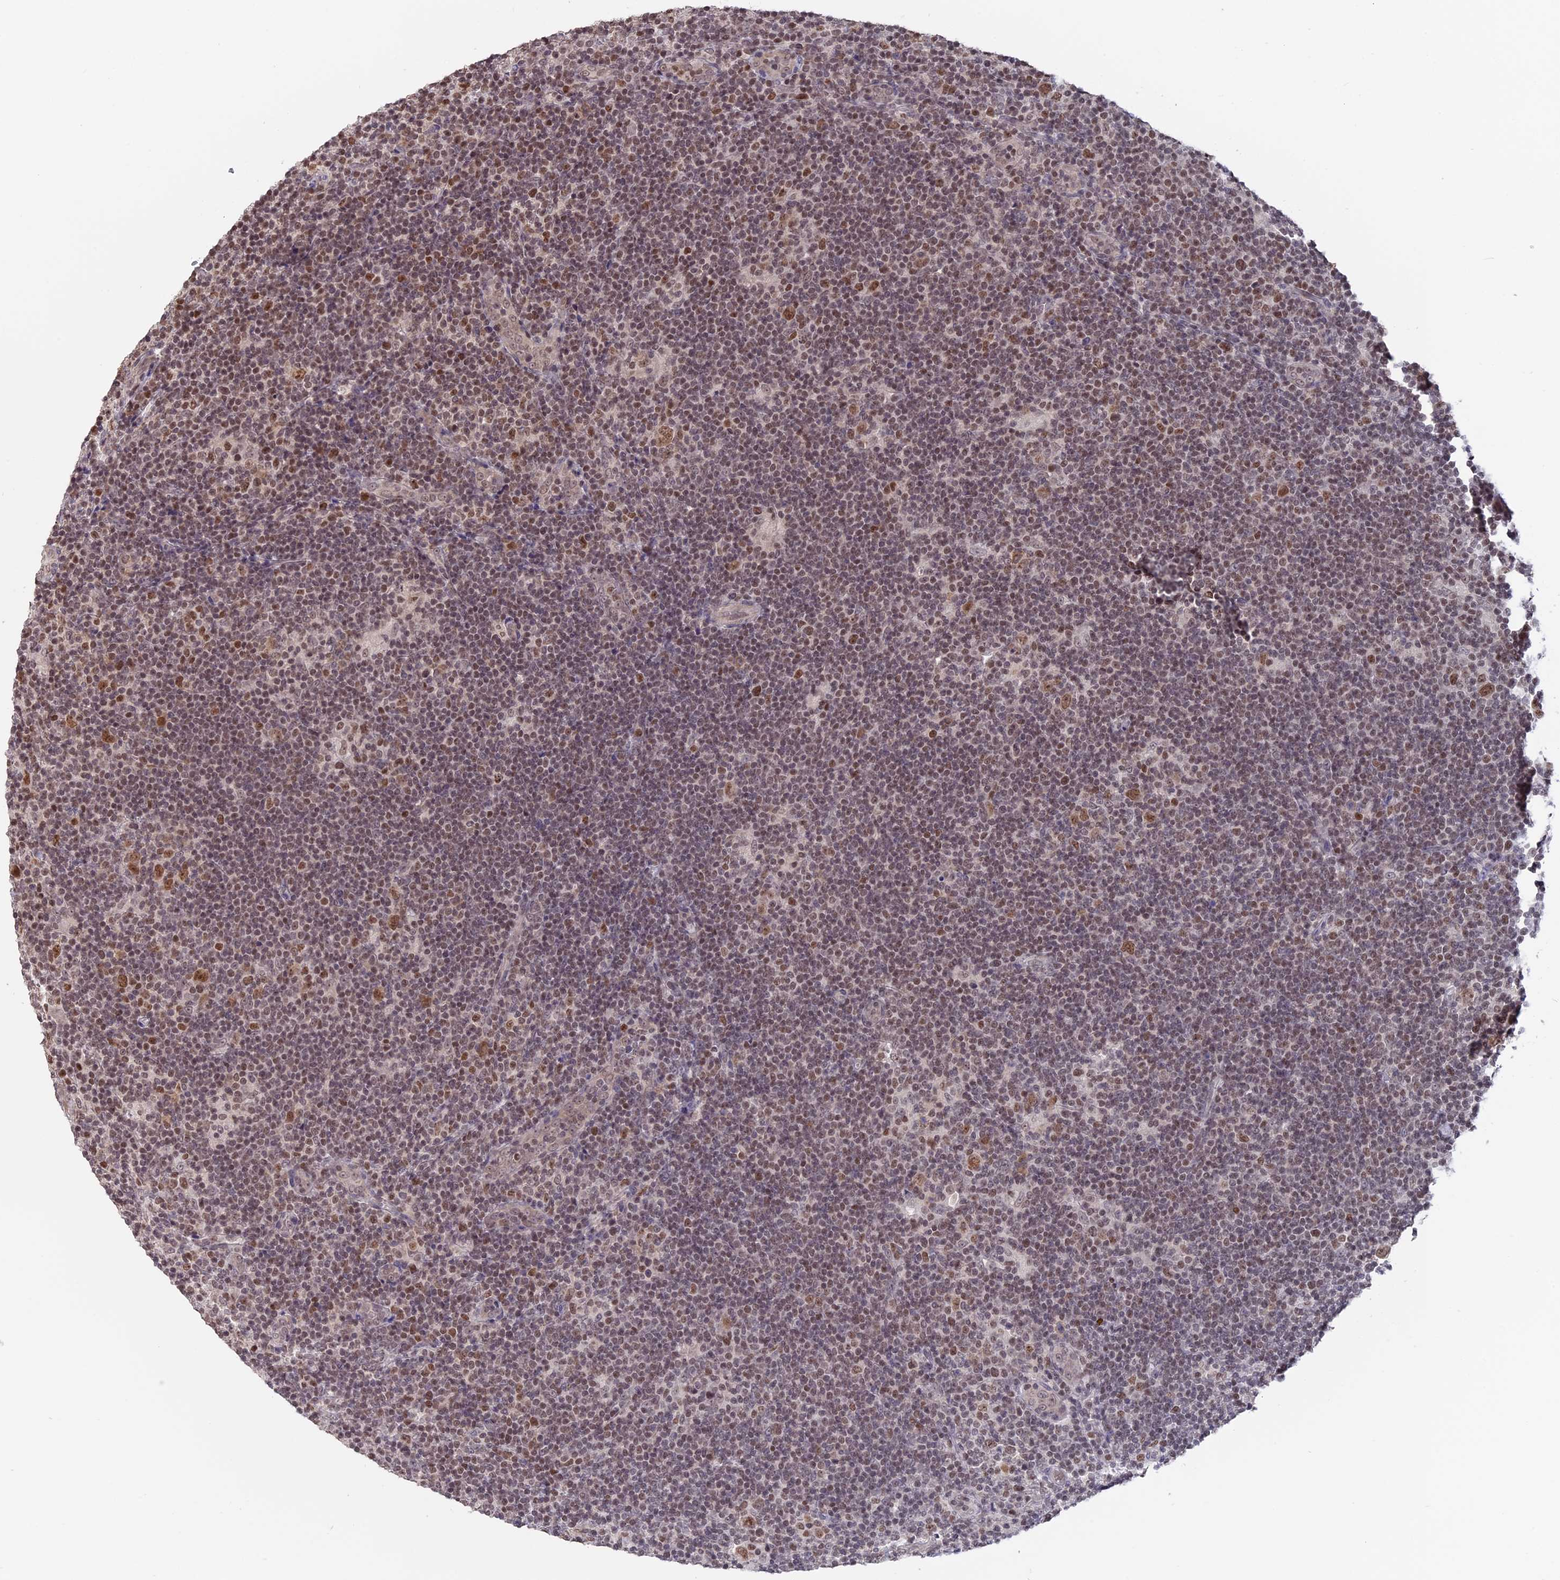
{"staining": {"intensity": "moderate", "quantity": ">75%", "location": "nuclear"}, "tissue": "lymphoma", "cell_type": "Tumor cells", "image_type": "cancer", "snomed": [{"axis": "morphology", "description": "Hodgkin's disease, NOS"}, {"axis": "topography", "description": "Lymph node"}], "caption": "Human lymphoma stained for a protein (brown) shows moderate nuclear positive expression in approximately >75% of tumor cells.", "gene": "RFC5", "patient": {"sex": "female", "age": 57}}